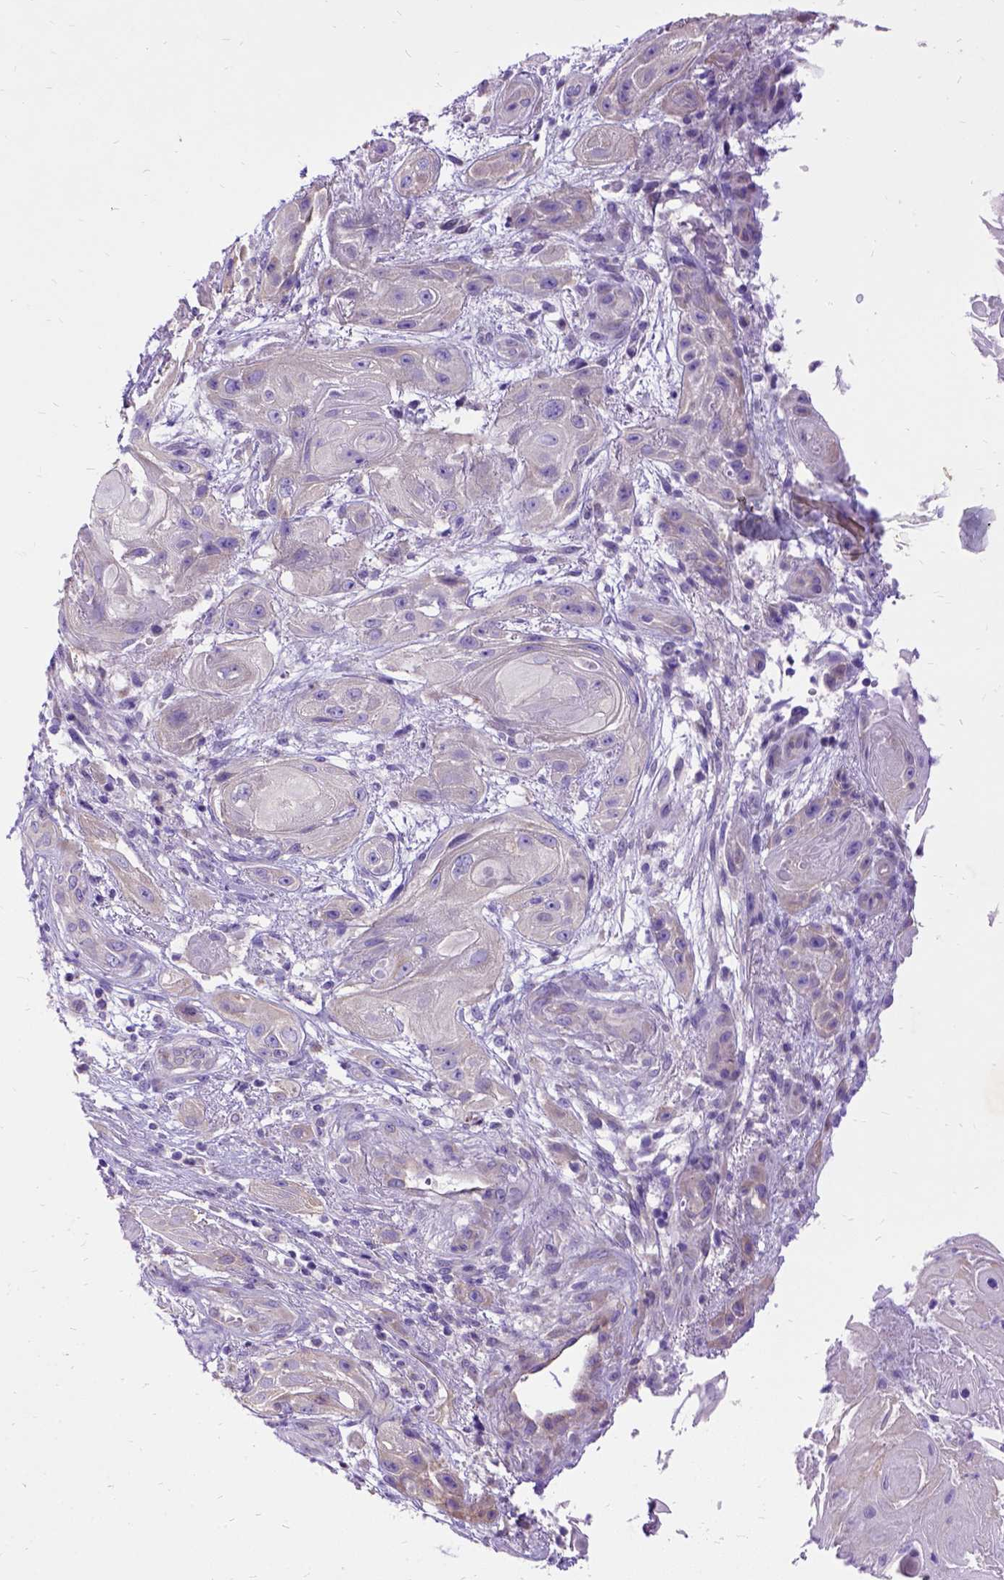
{"staining": {"intensity": "negative", "quantity": "none", "location": "none"}, "tissue": "skin cancer", "cell_type": "Tumor cells", "image_type": "cancer", "snomed": [{"axis": "morphology", "description": "Squamous cell carcinoma, NOS"}, {"axis": "topography", "description": "Skin"}], "caption": "Immunohistochemical staining of skin cancer (squamous cell carcinoma) shows no significant staining in tumor cells.", "gene": "CFAP54", "patient": {"sex": "male", "age": 62}}